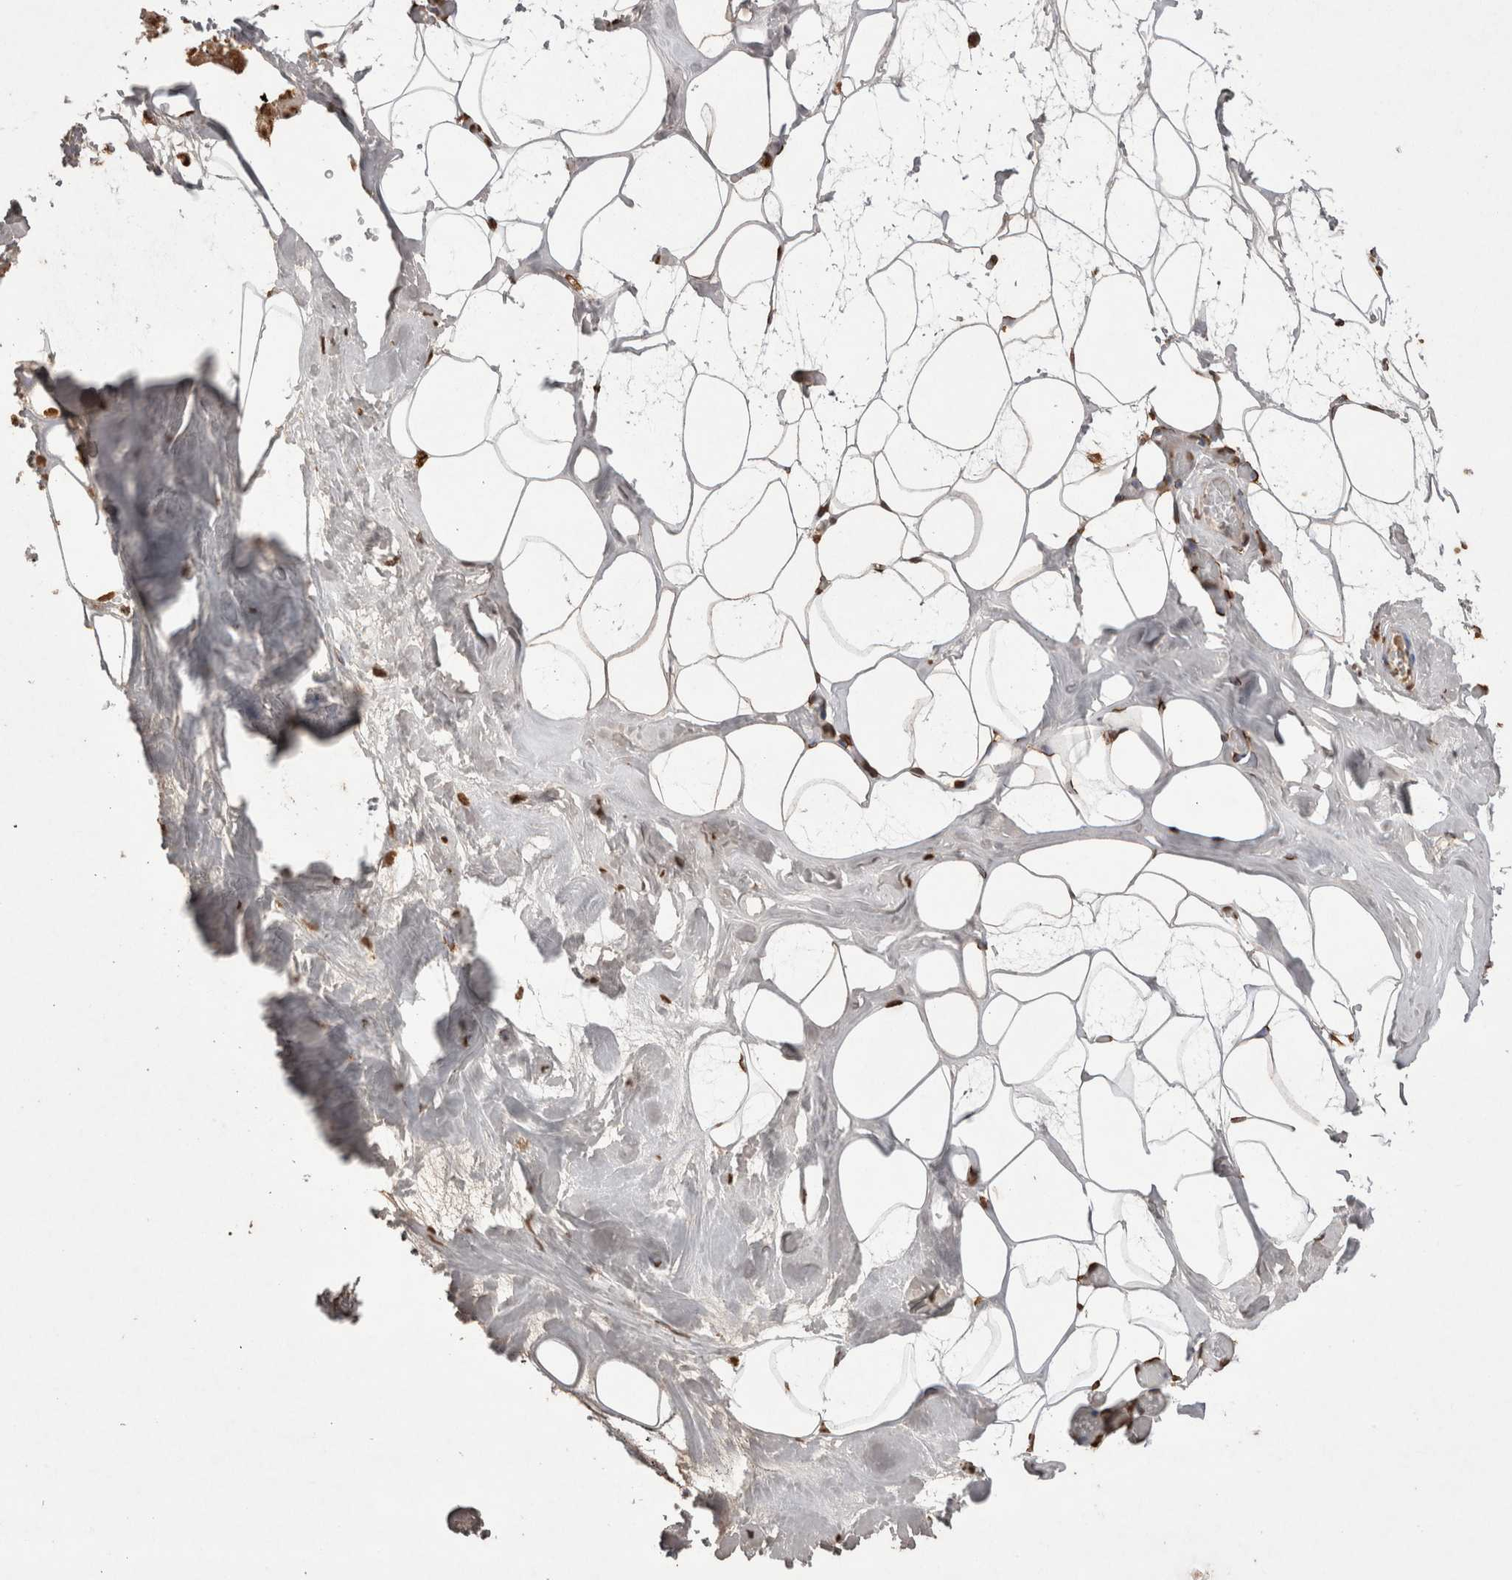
{"staining": {"intensity": "moderate", "quantity": ">75%", "location": "cytoplasmic/membranous,nuclear"}, "tissue": "adipose tissue", "cell_type": "Adipocytes", "image_type": "normal", "snomed": [{"axis": "morphology", "description": "Normal tissue, NOS"}, {"axis": "morphology", "description": "Fibrosis, NOS"}, {"axis": "topography", "description": "Breast"}, {"axis": "topography", "description": "Adipose tissue"}], "caption": "Moderate cytoplasmic/membranous,nuclear positivity is identified in approximately >75% of adipocytes in unremarkable adipose tissue.", "gene": "POU5F1", "patient": {"sex": "female", "age": 39}}